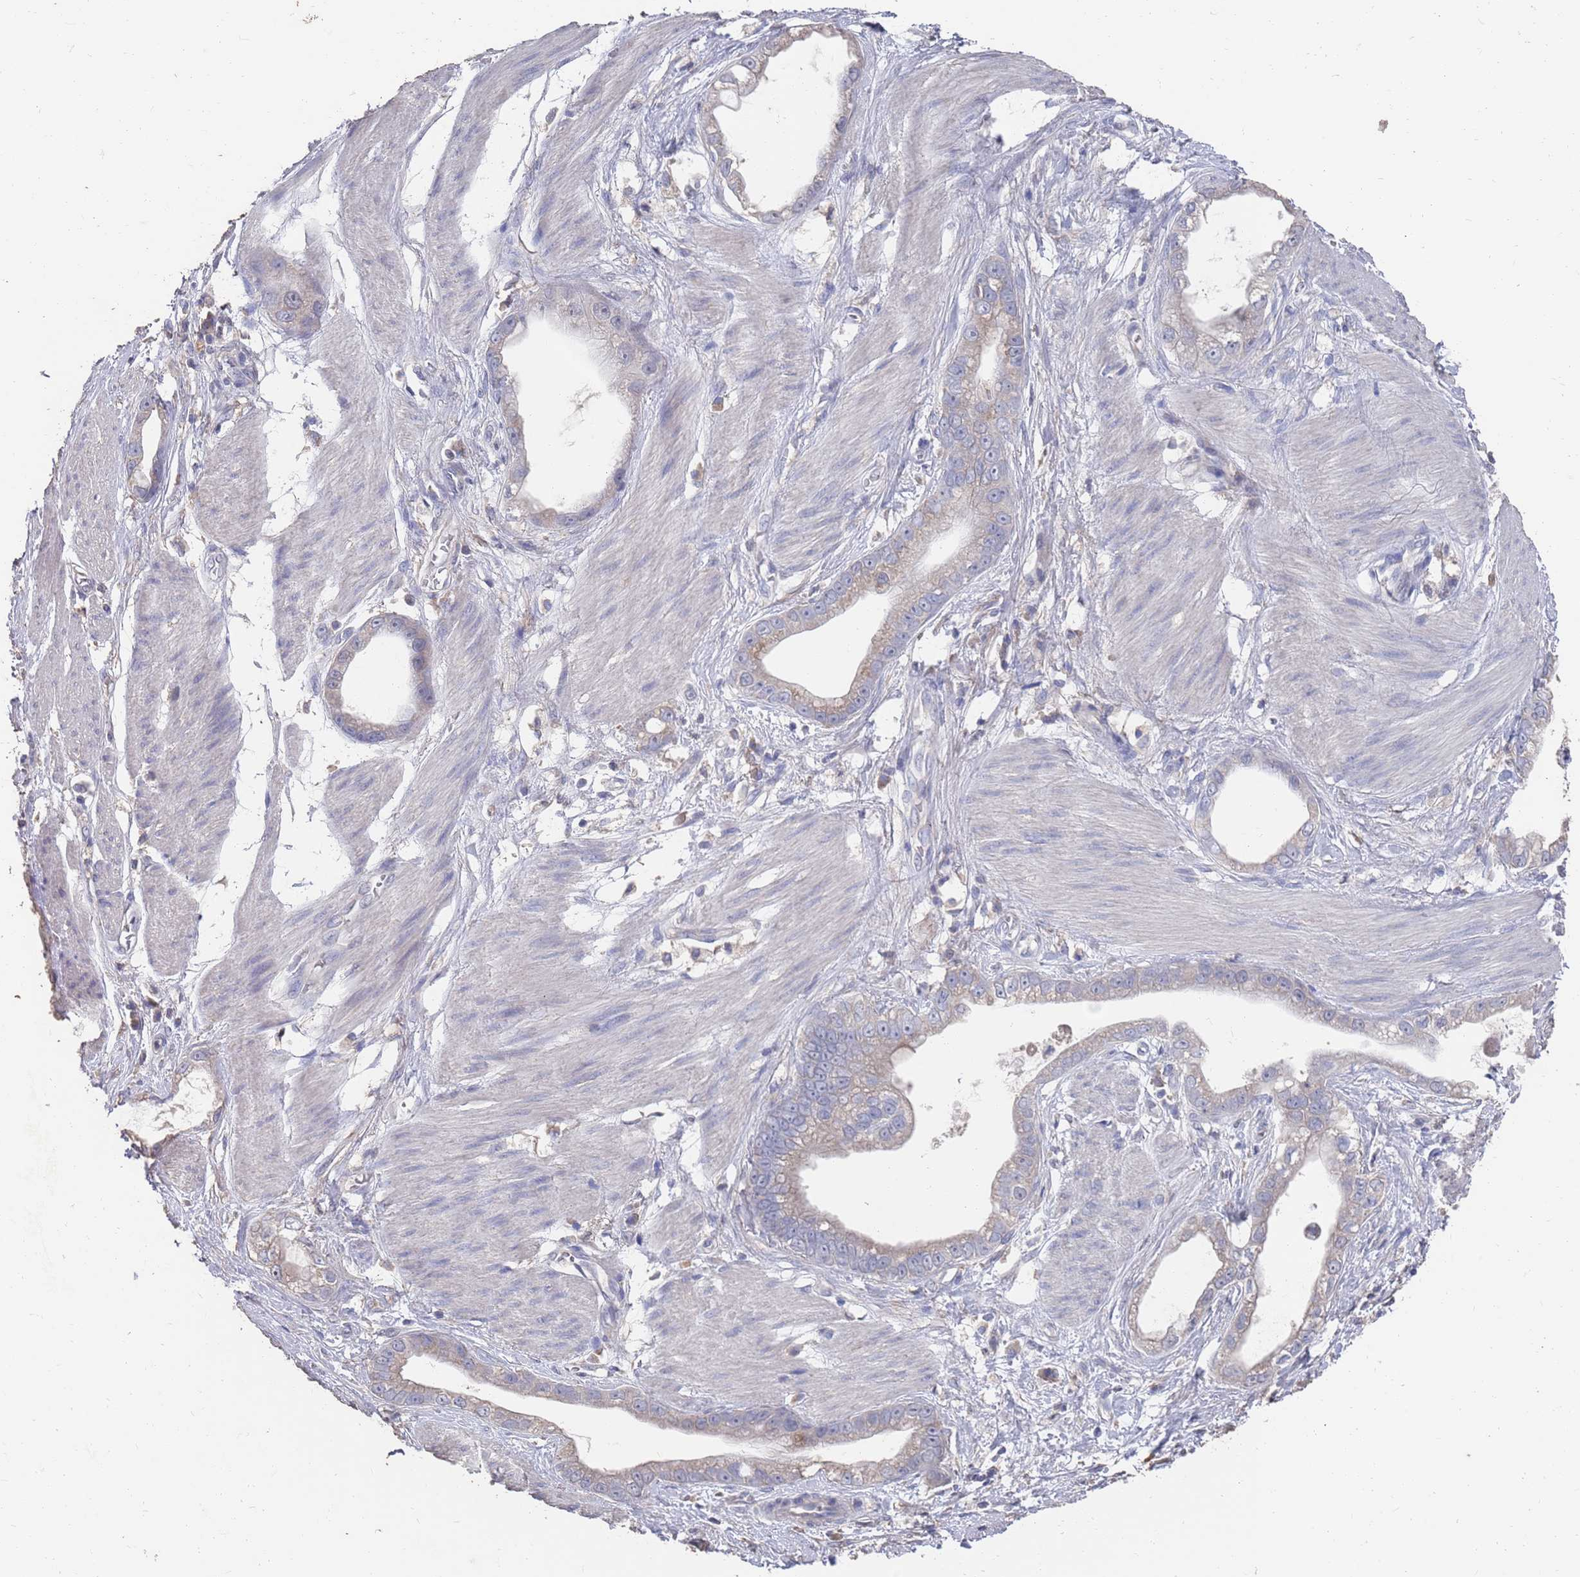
{"staining": {"intensity": "weak", "quantity": "<25%", "location": "cytoplasmic/membranous"}, "tissue": "stomach cancer", "cell_type": "Tumor cells", "image_type": "cancer", "snomed": [{"axis": "morphology", "description": "Adenocarcinoma, NOS"}, {"axis": "topography", "description": "Stomach"}], "caption": "The photomicrograph reveals no significant staining in tumor cells of adenocarcinoma (stomach).", "gene": "BTBD18", "patient": {"sex": "male", "age": 55}}